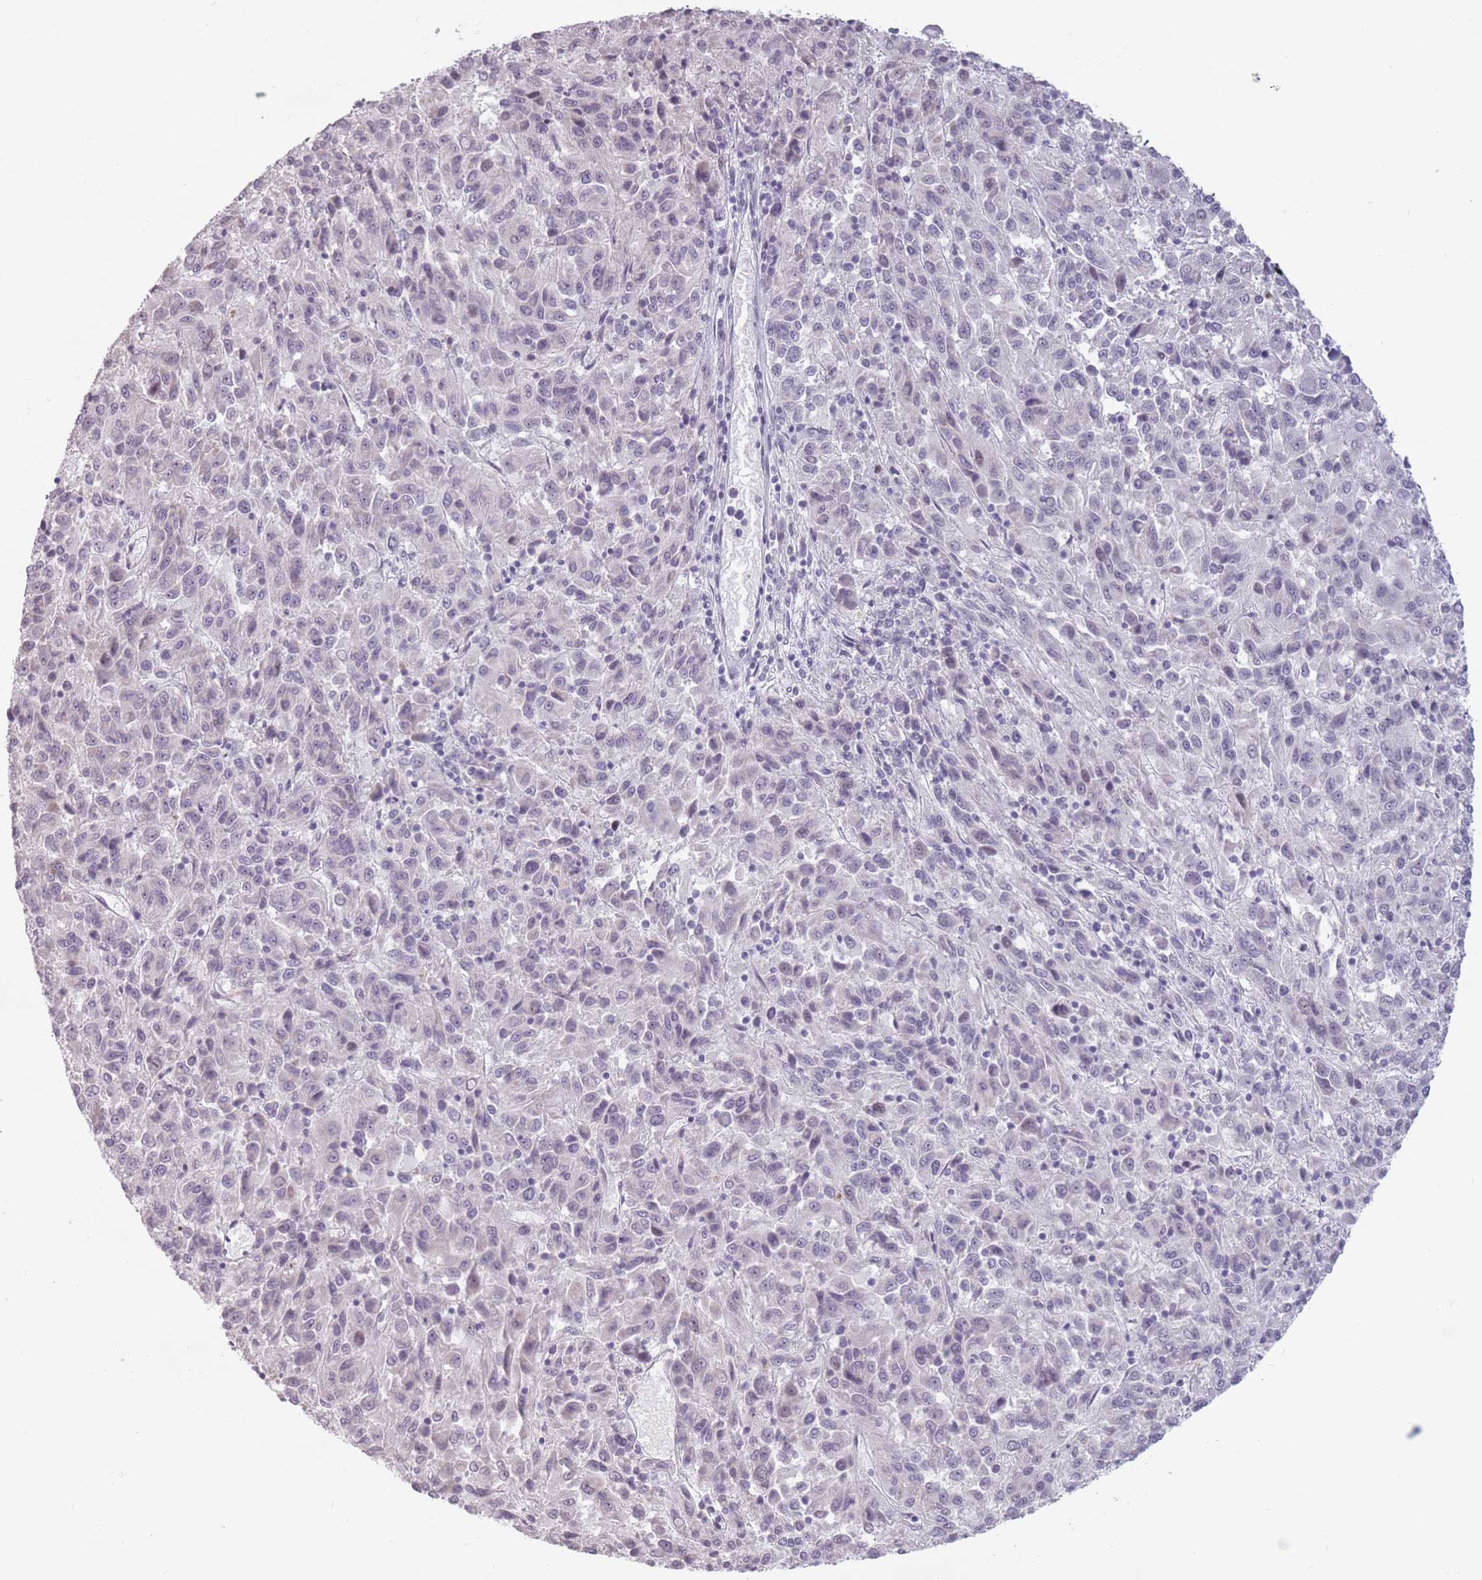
{"staining": {"intensity": "negative", "quantity": "none", "location": "none"}, "tissue": "melanoma", "cell_type": "Tumor cells", "image_type": "cancer", "snomed": [{"axis": "morphology", "description": "Malignant melanoma, Metastatic site"}, {"axis": "topography", "description": "Lung"}], "caption": "Melanoma was stained to show a protein in brown. There is no significant expression in tumor cells.", "gene": "PTCHD1", "patient": {"sex": "male", "age": 64}}